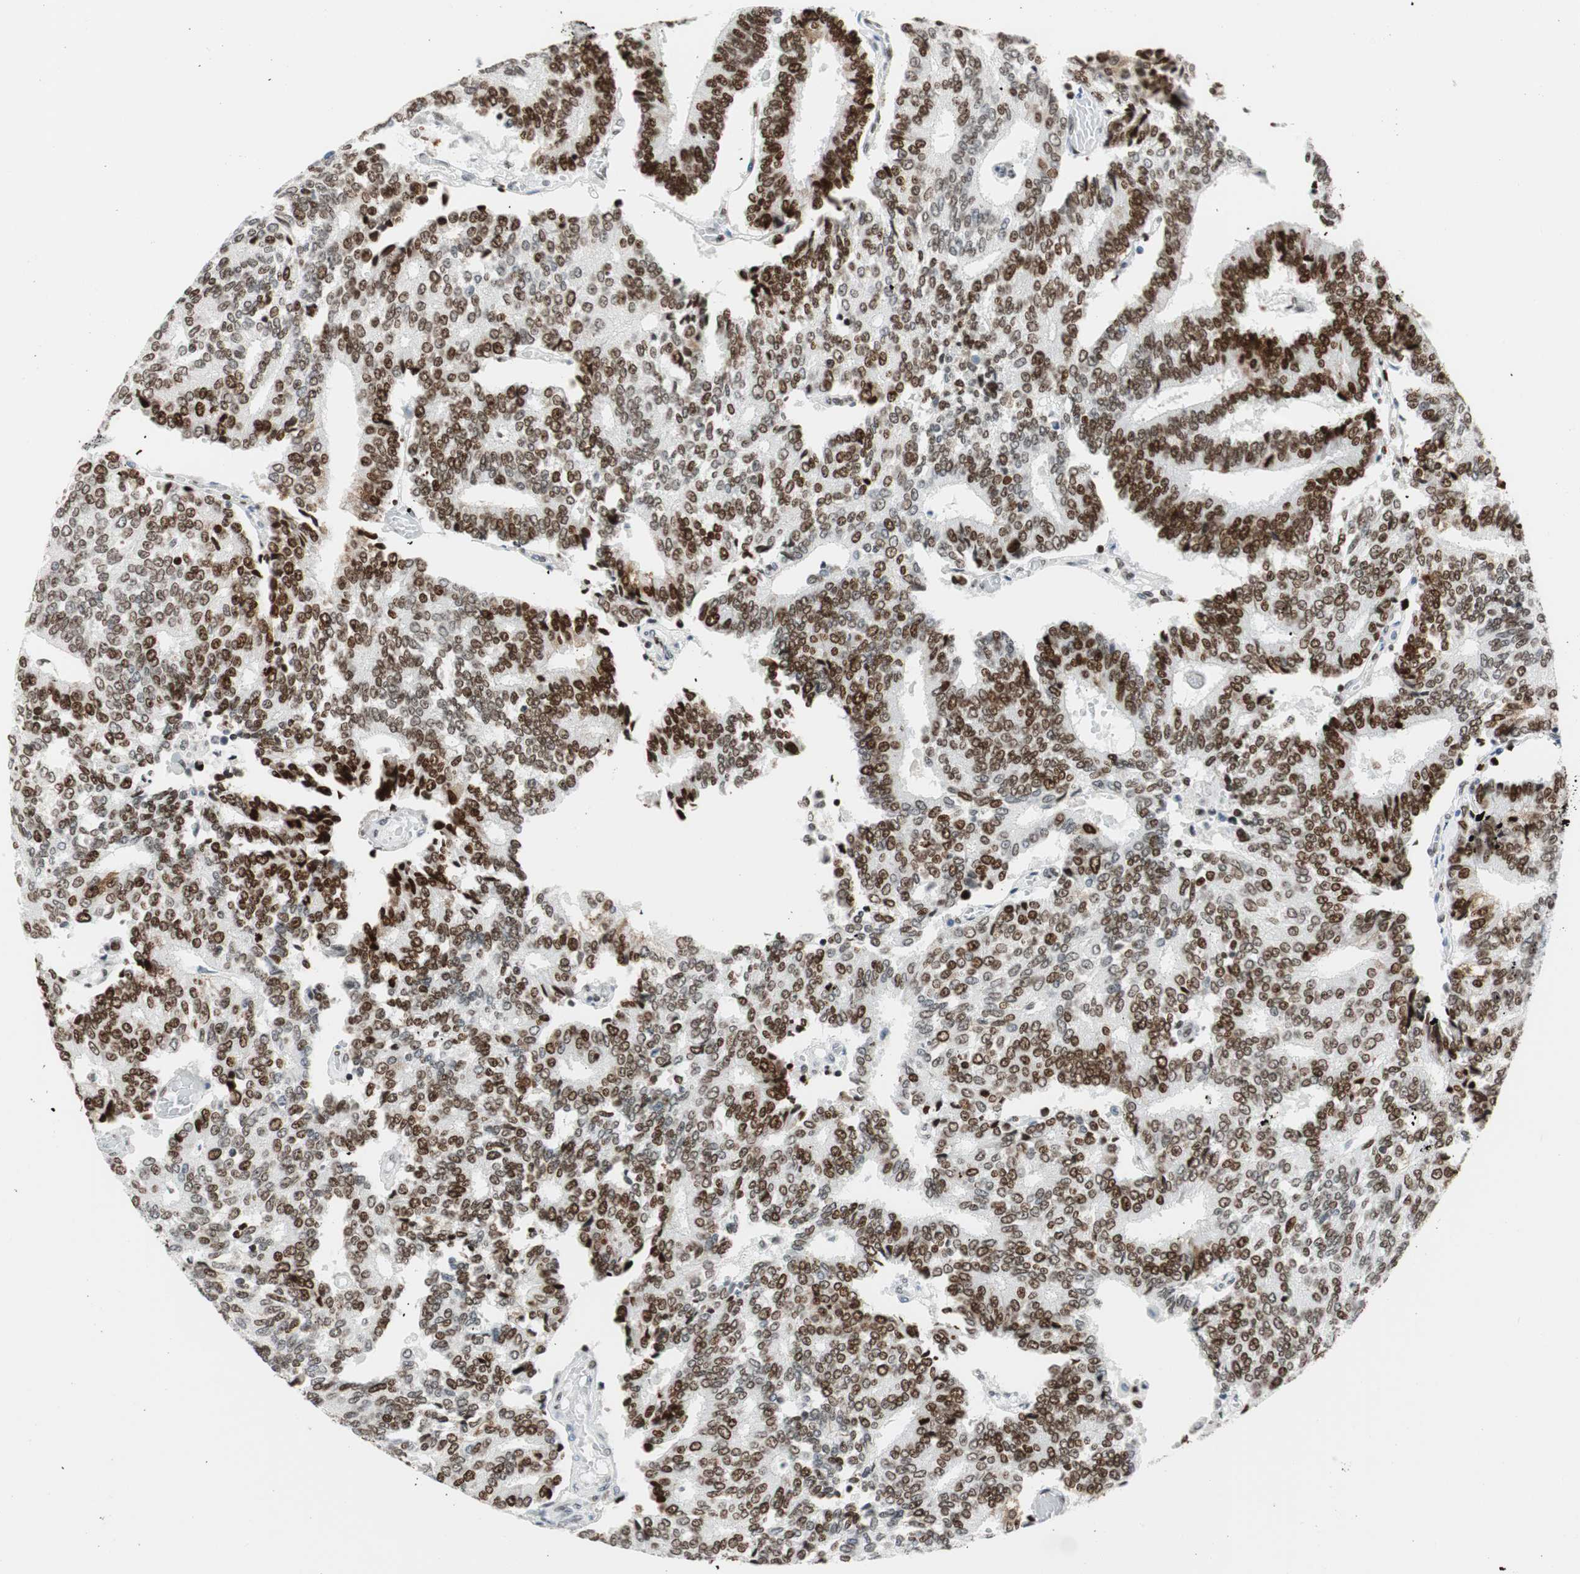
{"staining": {"intensity": "strong", "quantity": ">75%", "location": "nuclear"}, "tissue": "prostate cancer", "cell_type": "Tumor cells", "image_type": "cancer", "snomed": [{"axis": "morphology", "description": "Adenocarcinoma, High grade"}, {"axis": "topography", "description": "Prostate"}], "caption": "Brown immunohistochemical staining in human prostate cancer (adenocarcinoma (high-grade)) displays strong nuclear positivity in about >75% of tumor cells.", "gene": "EZH2", "patient": {"sex": "male", "age": 55}}